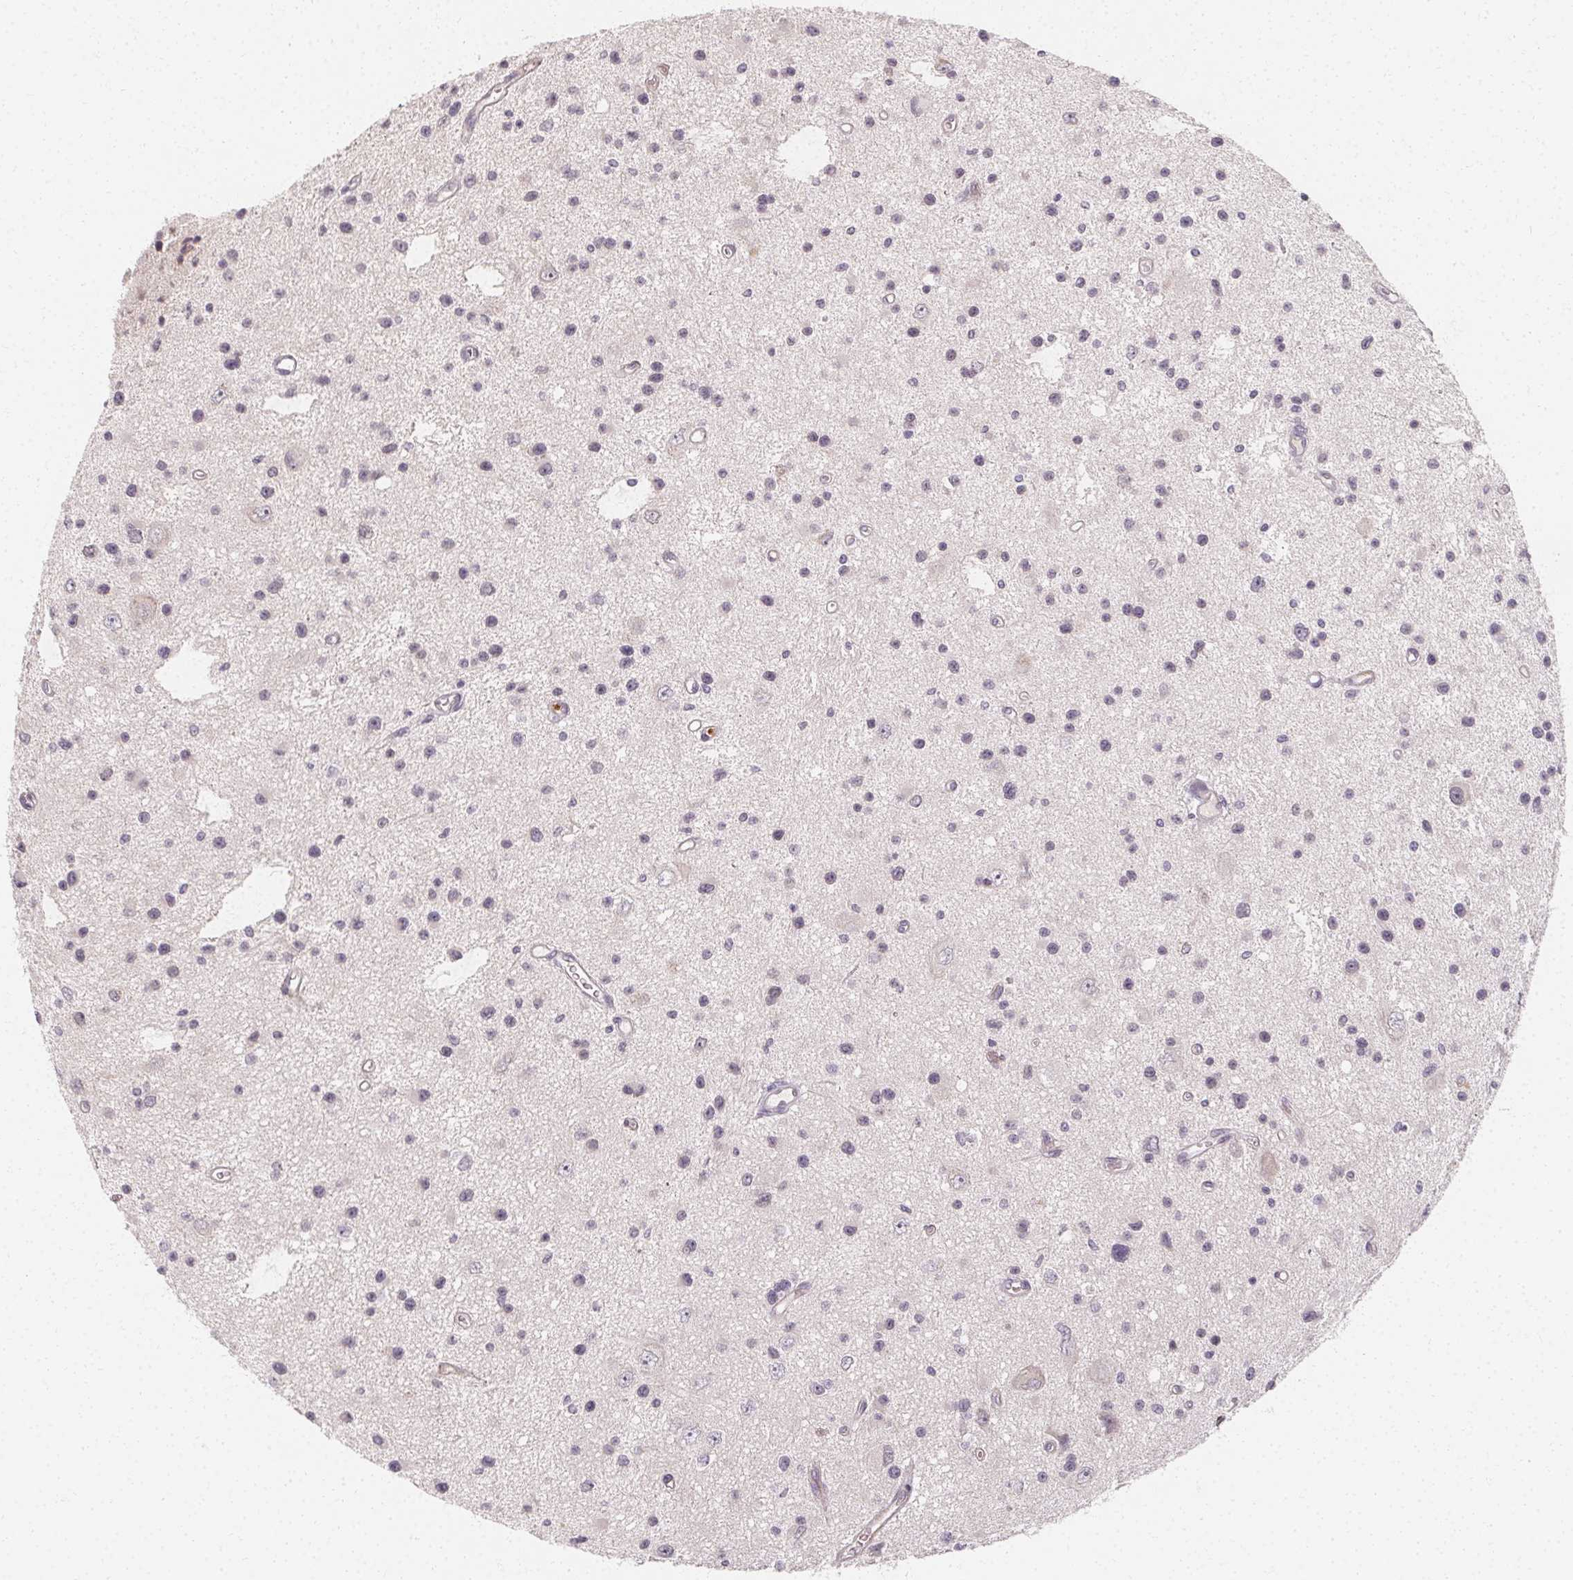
{"staining": {"intensity": "negative", "quantity": "none", "location": "none"}, "tissue": "glioma", "cell_type": "Tumor cells", "image_type": "cancer", "snomed": [{"axis": "morphology", "description": "Glioma, malignant, Low grade"}, {"axis": "topography", "description": "Brain"}], "caption": "There is no significant expression in tumor cells of malignant glioma (low-grade).", "gene": "CLCNKB", "patient": {"sex": "male", "age": 43}}